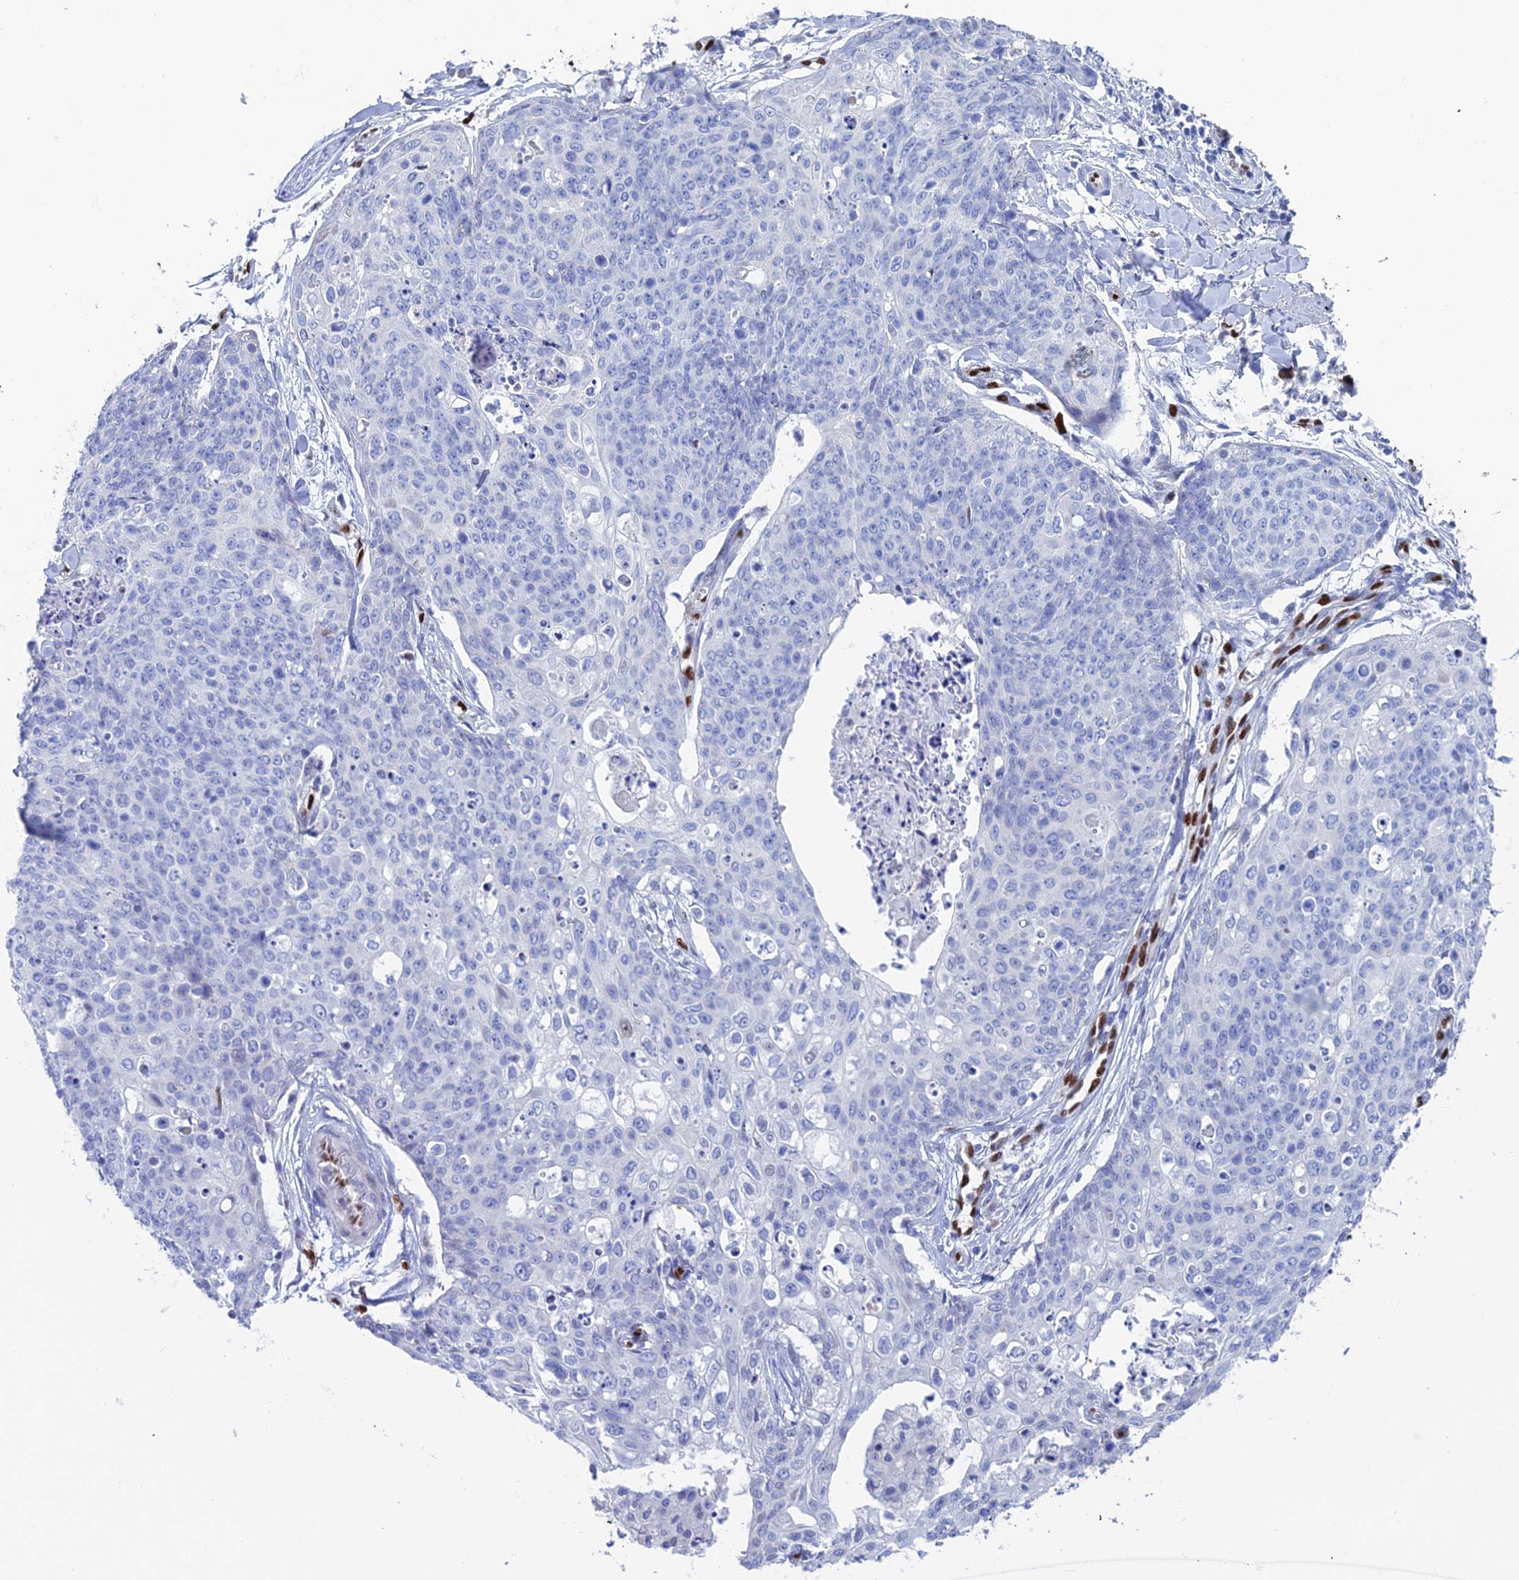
{"staining": {"intensity": "negative", "quantity": "none", "location": "none"}, "tissue": "skin cancer", "cell_type": "Tumor cells", "image_type": "cancer", "snomed": [{"axis": "morphology", "description": "Squamous cell carcinoma, NOS"}, {"axis": "topography", "description": "Skin"}, {"axis": "topography", "description": "Vulva"}], "caption": "A micrograph of human skin cancer is negative for staining in tumor cells.", "gene": "NOL4L", "patient": {"sex": "female", "age": 85}}